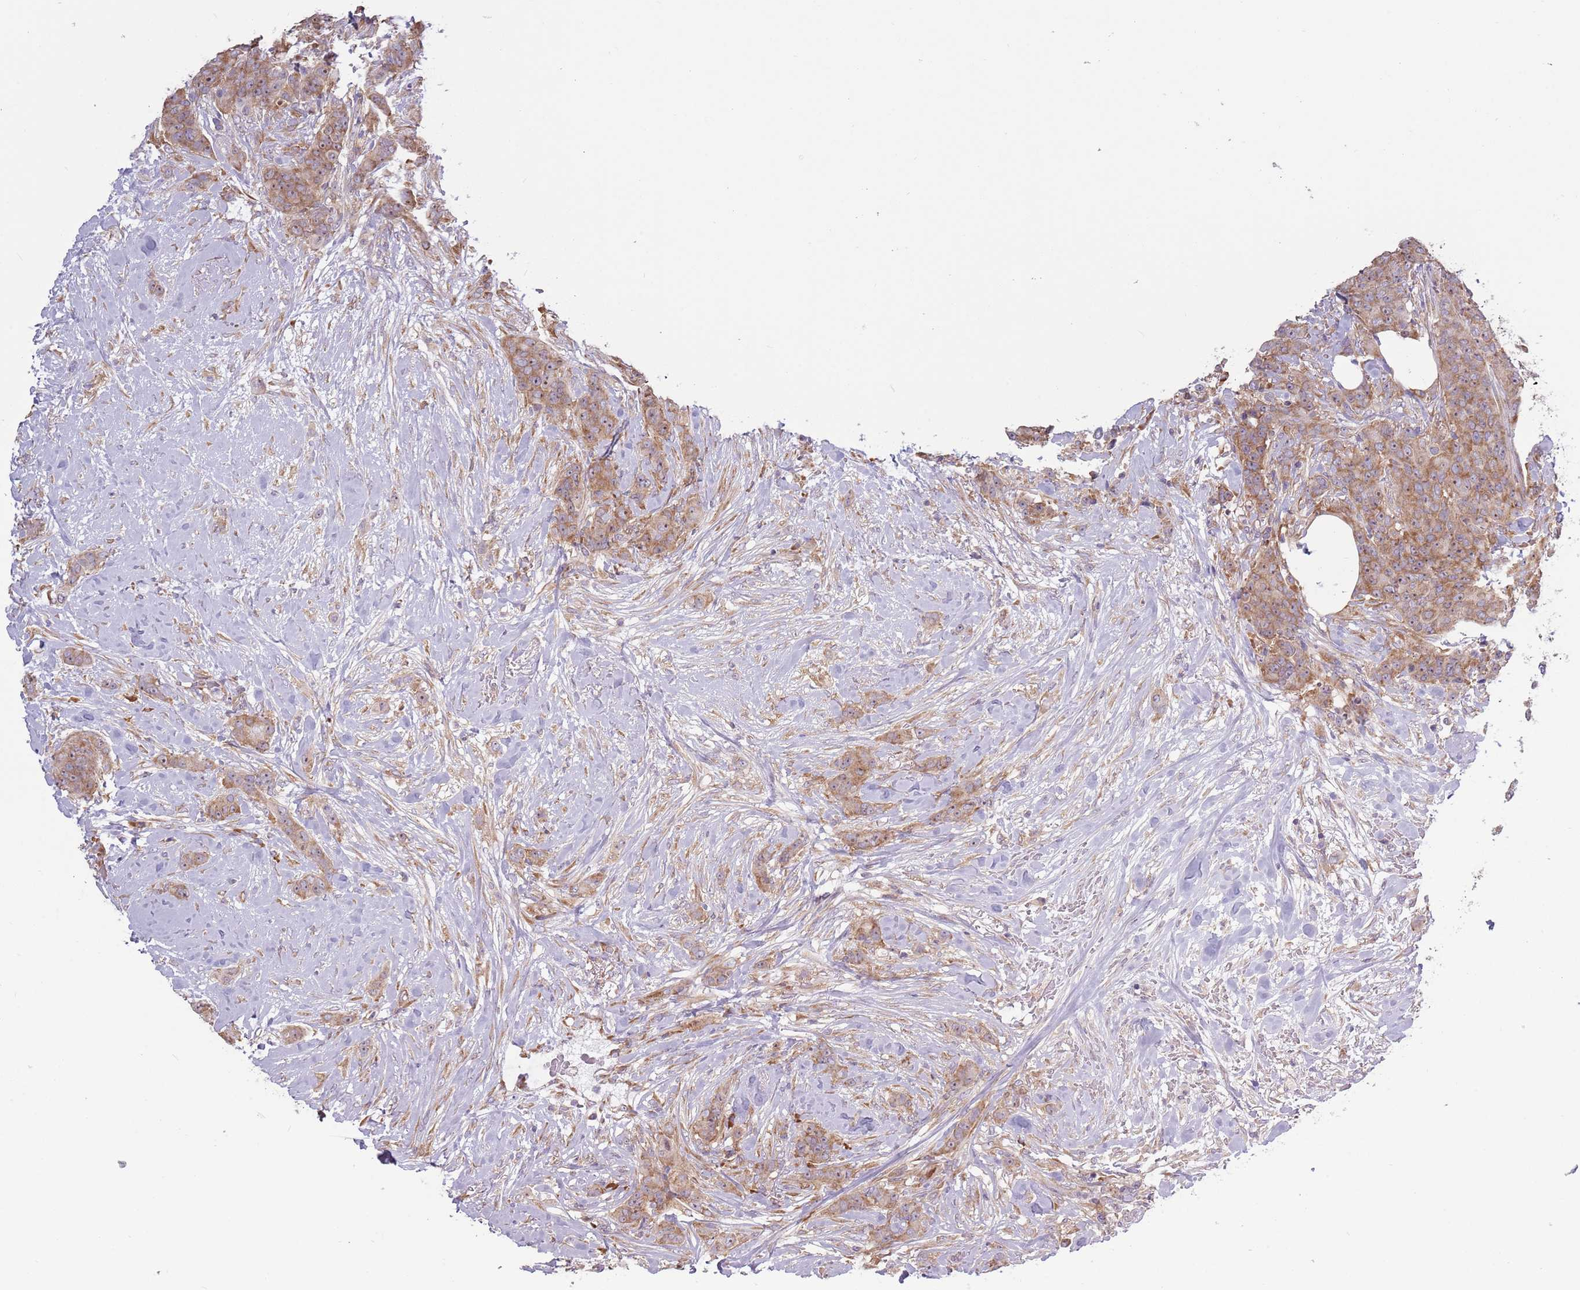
{"staining": {"intensity": "moderate", "quantity": ">75%", "location": "cytoplasmic/membranous,nuclear"}, "tissue": "breast cancer", "cell_type": "Tumor cells", "image_type": "cancer", "snomed": [{"axis": "morphology", "description": "Duct carcinoma"}, {"axis": "topography", "description": "Breast"}], "caption": "An image of human breast cancer (infiltrating ductal carcinoma) stained for a protein demonstrates moderate cytoplasmic/membranous and nuclear brown staining in tumor cells.", "gene": "RPL17-C18orf32", "patient": {"sex": "female", "age": 40}}